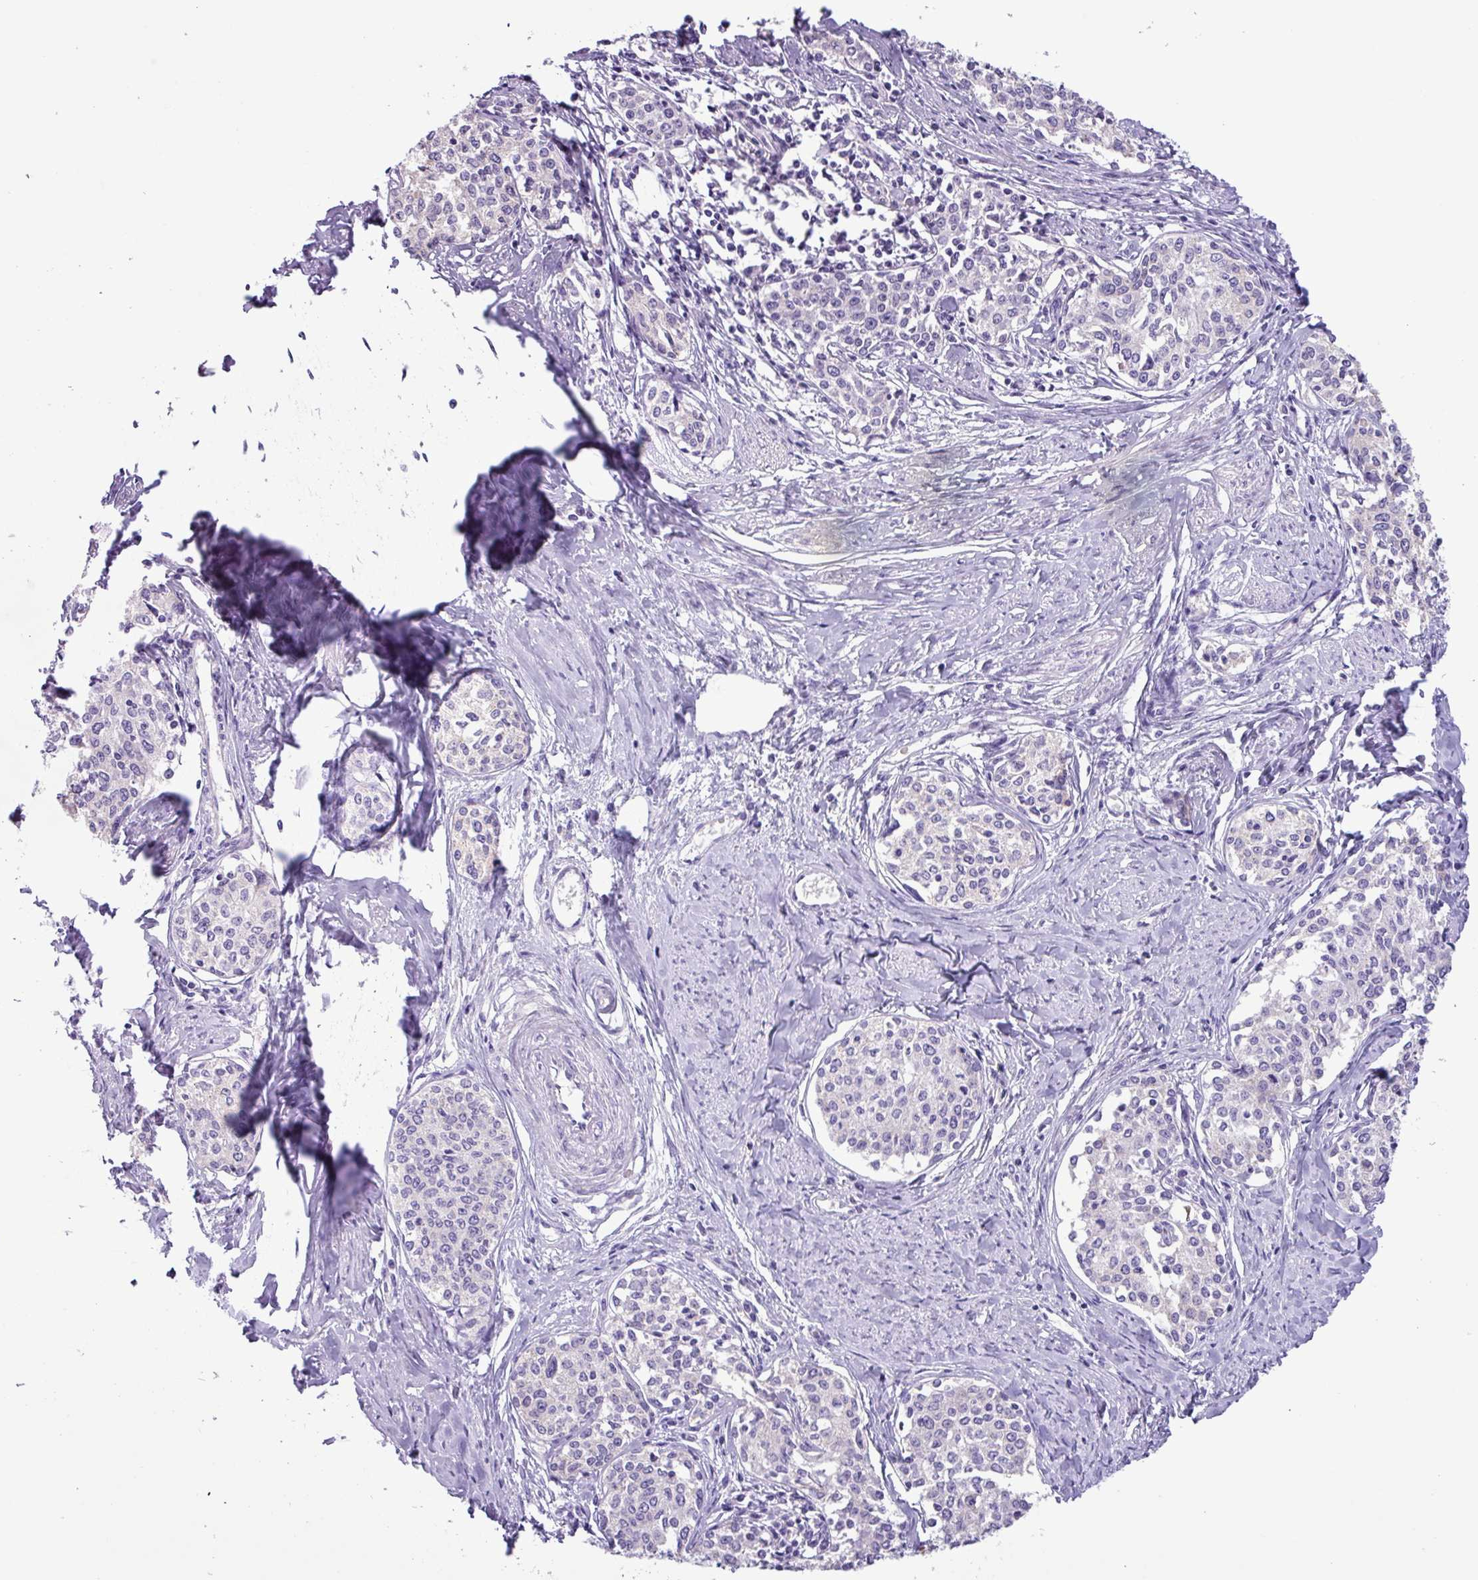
{"staining": {"intensity": "negative", "quantity": "none", "location": "none"}, "tissue": "cervical cancer", "cell_type": "Tumor cells", "image_type": "cancer", "snomed": [{"axis": "morphology", "description": "Squamous cell carcinoma, NOS"}, {"axis": "morphology", "description": "Adenocarcinoma, NOS"}, {"axis": "topography", "description": "Cervix"}], "caption": "High power microscopy image of an immunohistochemistry histopathology image of cervical cancer (adenocarcinoma), revealing no significant positivity in tumor cells.", "gene": "CYSTM1", "patient": {"sex": "female", "age": 52}}